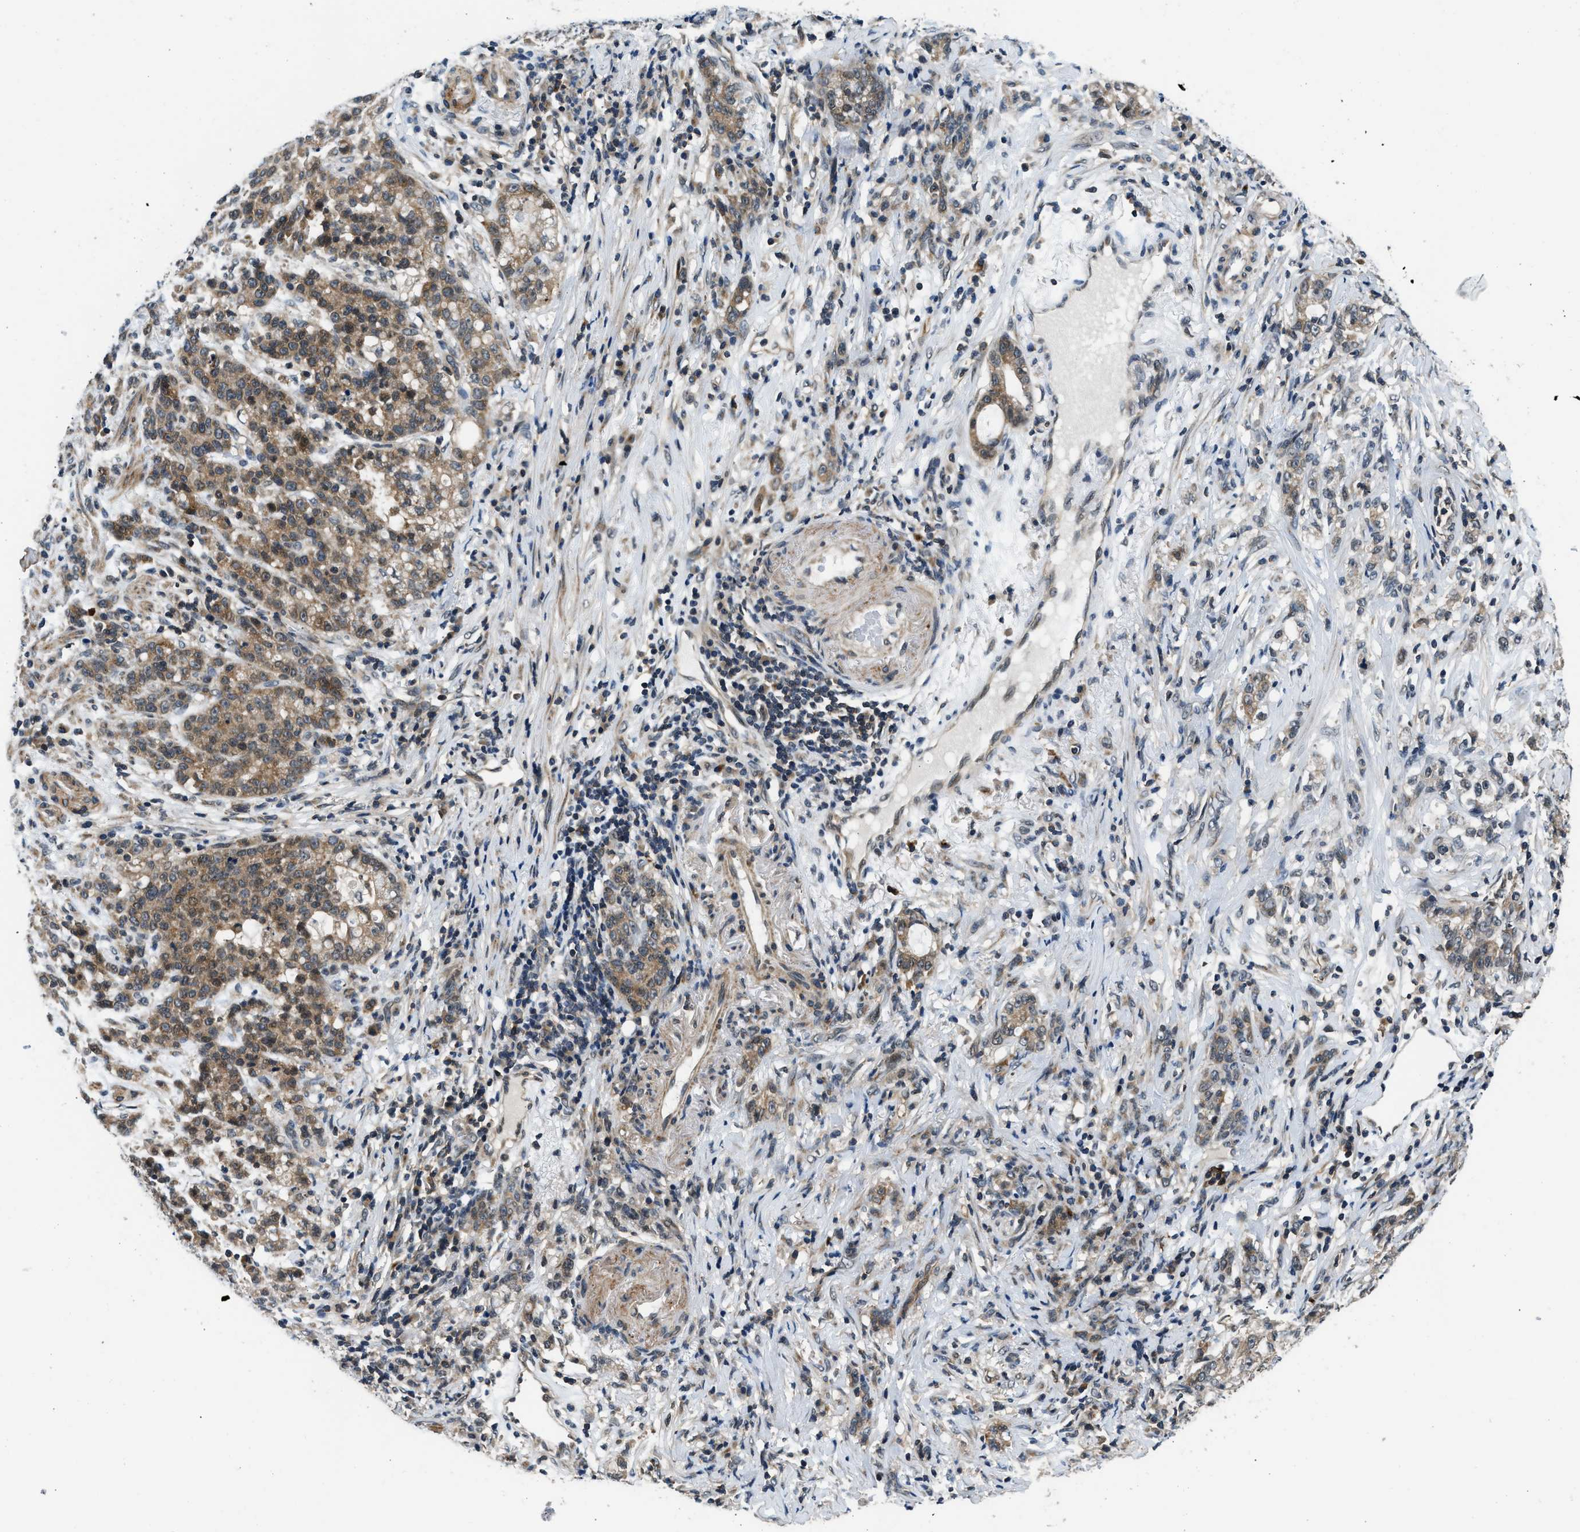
{"staining": {"intensity": "moderate", "quantity": ">75%", "location": "cytoplasmic/membranous"}, "tissue": "stomach cancer", "cell_type": "Tumor cells", "image_type": "cancer", "snomed": [{"axis": "morphology", "description": "Adenocarcinoma, NOS"}, {"axis": "topography", "description": "Stomach, lower"}], "caption": "Stomach adenocarcinoma stained with a protein marker exhibits moderate staining in tumor cells.", "gene": "MTMR1", "patient": {"sex": "male", "age": 88}}